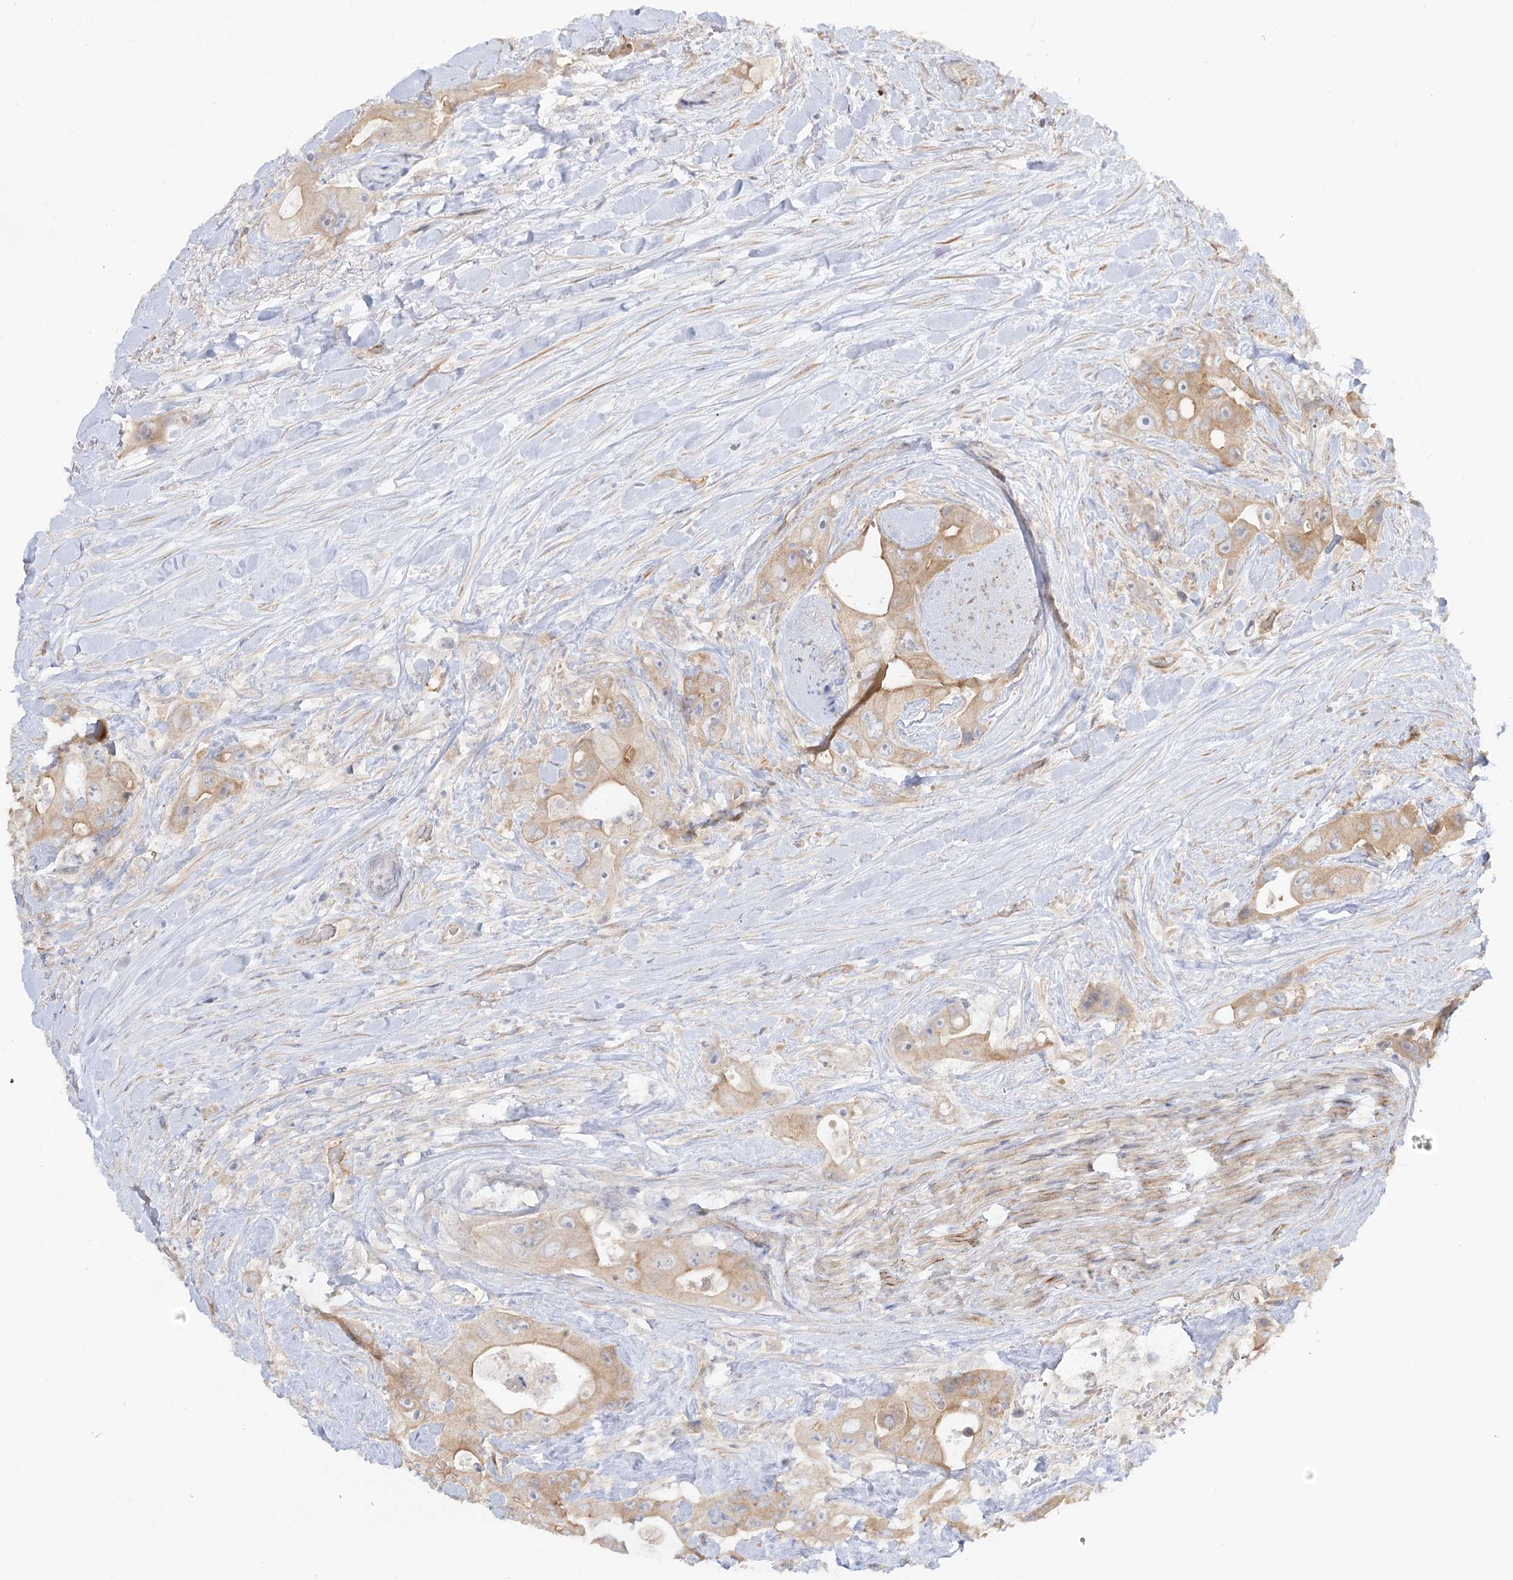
{"staining": {"intensity": "weak", "quantity": "25%-75%", "location": "cytoplasmic/membranous"}, "tissue": "colorectal cancer", "cell_type": "Tumor cells", "image_type": "cancer", "snomed": [{"axis": "morphology", "description": "Adenocarcinoma, NOS"}, {"axis": "topography", "description": "Colon"}], "caption": "A photomicrograph of human colorectal adenocarcinoma stained for a protein demonstrates weak cytoplasmic/membranous brown staining in tumor cells. (DAB (3,3'-diaminobenzidine) = brown stain, brightfield microscopy at high magnification).", "gene": "GUCY2C", "patient": {"sex": "female", "age": 46}}